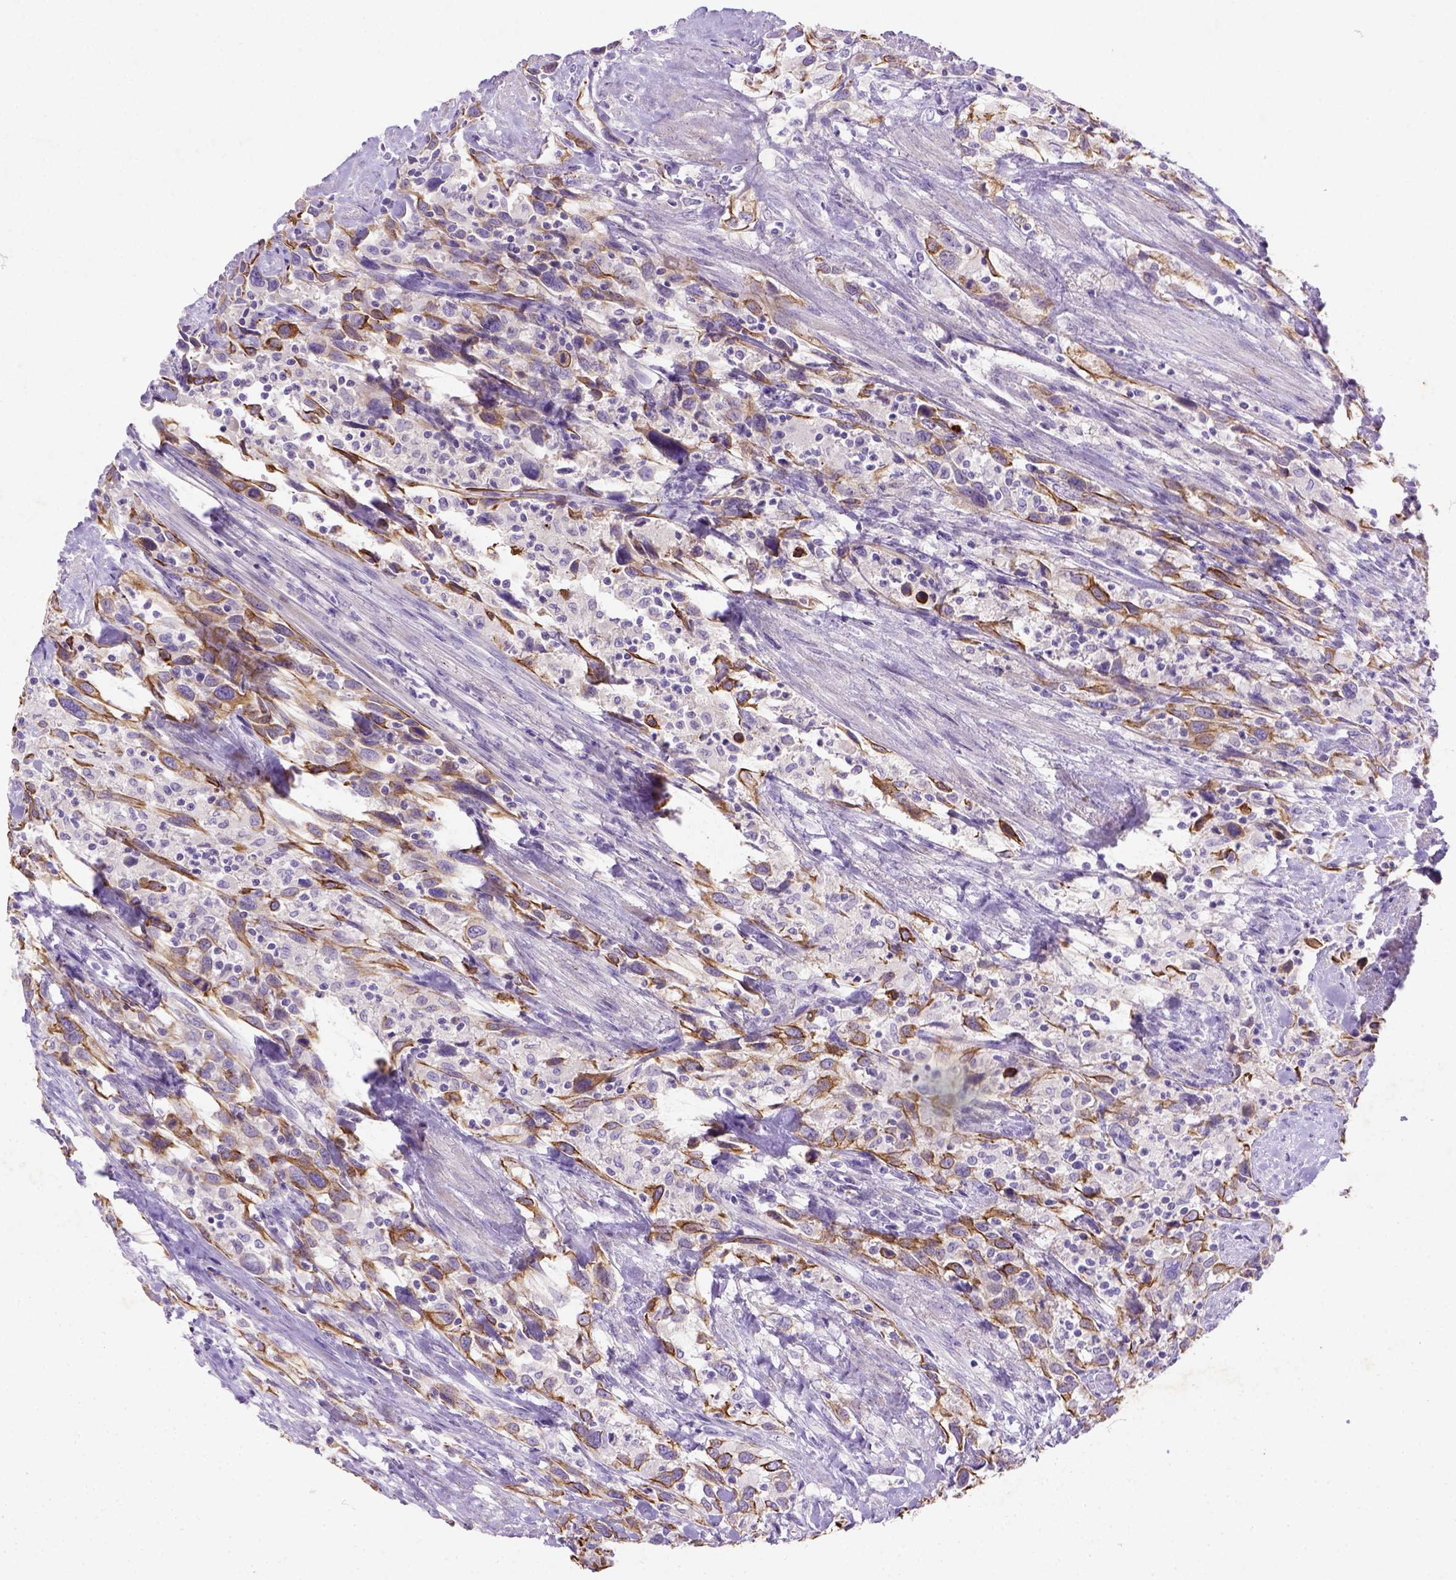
{"staining": {"intensity": "strong", "quantity": "<25%", "location": "cytoplasmic/membranous"}, "tissue": "urothelial cancer", "cell_type": "Tumor cells", "image_type": "cancer", "snomed": [{"axis": "morphology", "description": "Urothelial carcinoma, NOS"}, {"axis": "morphology", "description": "Urothelial carcinoma, High grade"}, {"axis": "topography", "description": "Urinary bladder"}], "caption": "Immunohistochemistry micrograph of neoplastic tissue: human high-grade urothelial carcinoma stained using IHC exhibits medium levels of strong protein expression localized specifically in the cytoplasmic/membranous of tumor cells, appearing as a cytoplasmic/membranous brown color.", "gene": "NUDT2", "patient": {"sex": "female", "age": 64}}